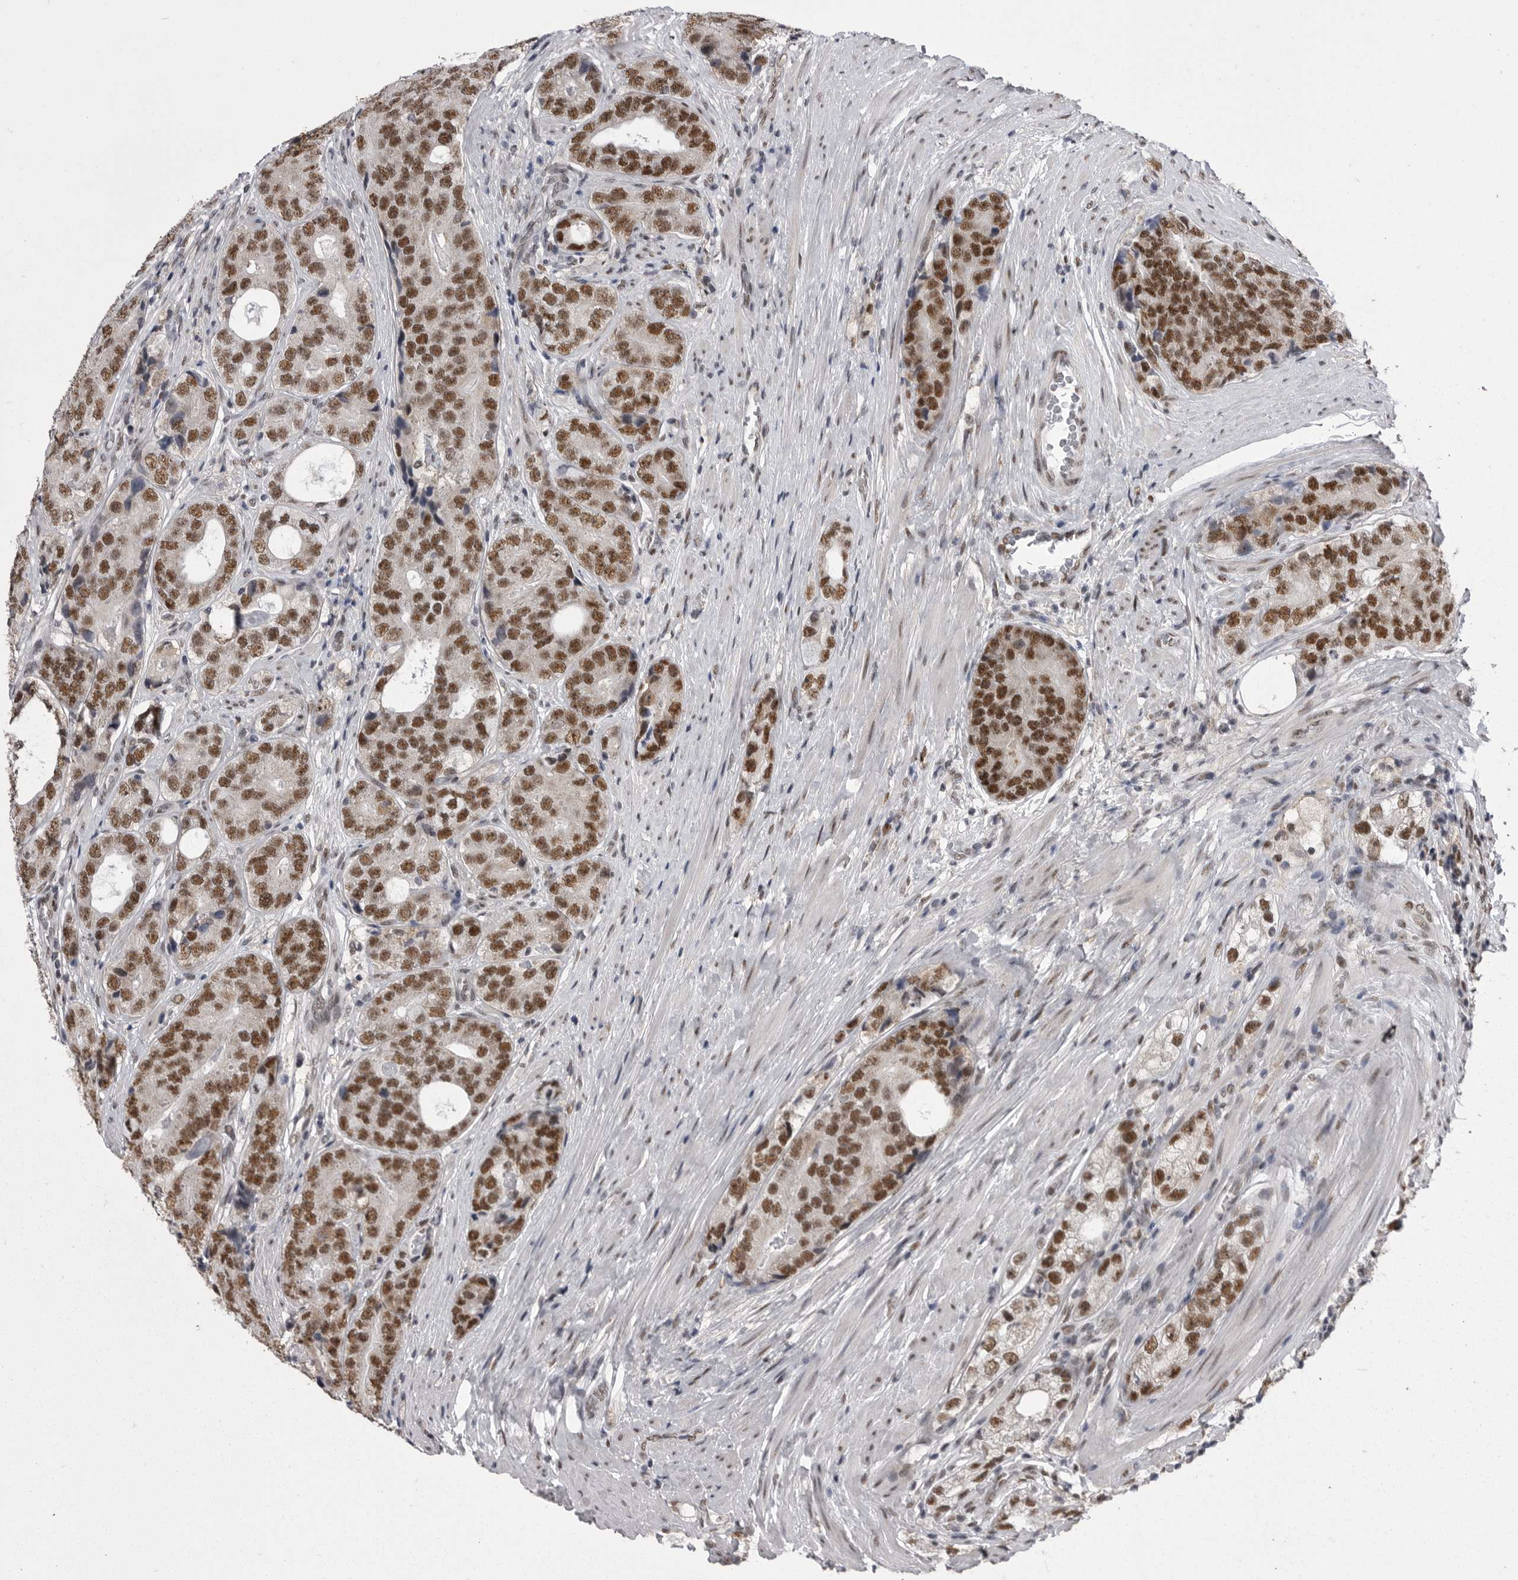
{"staining": {"intensity": "strong", "quantity": ">75%", "location": "nuclear"}, "tissue": "prostate cancer", "cell_type": "Tumor cells", "image_type": "cancer", "snomed": [{"axis": "morphology", "description": "Adenocarcinoma, High grade"}, {"axis": "topography", "description": "Prostate"}], "caption": "Strong nuclear staining is seen in about >75% of tumor cells in prostate high-grade adenocarcinoma.", "gene": "MEPCE", "patient": {"sex": "male", "age": 56}}